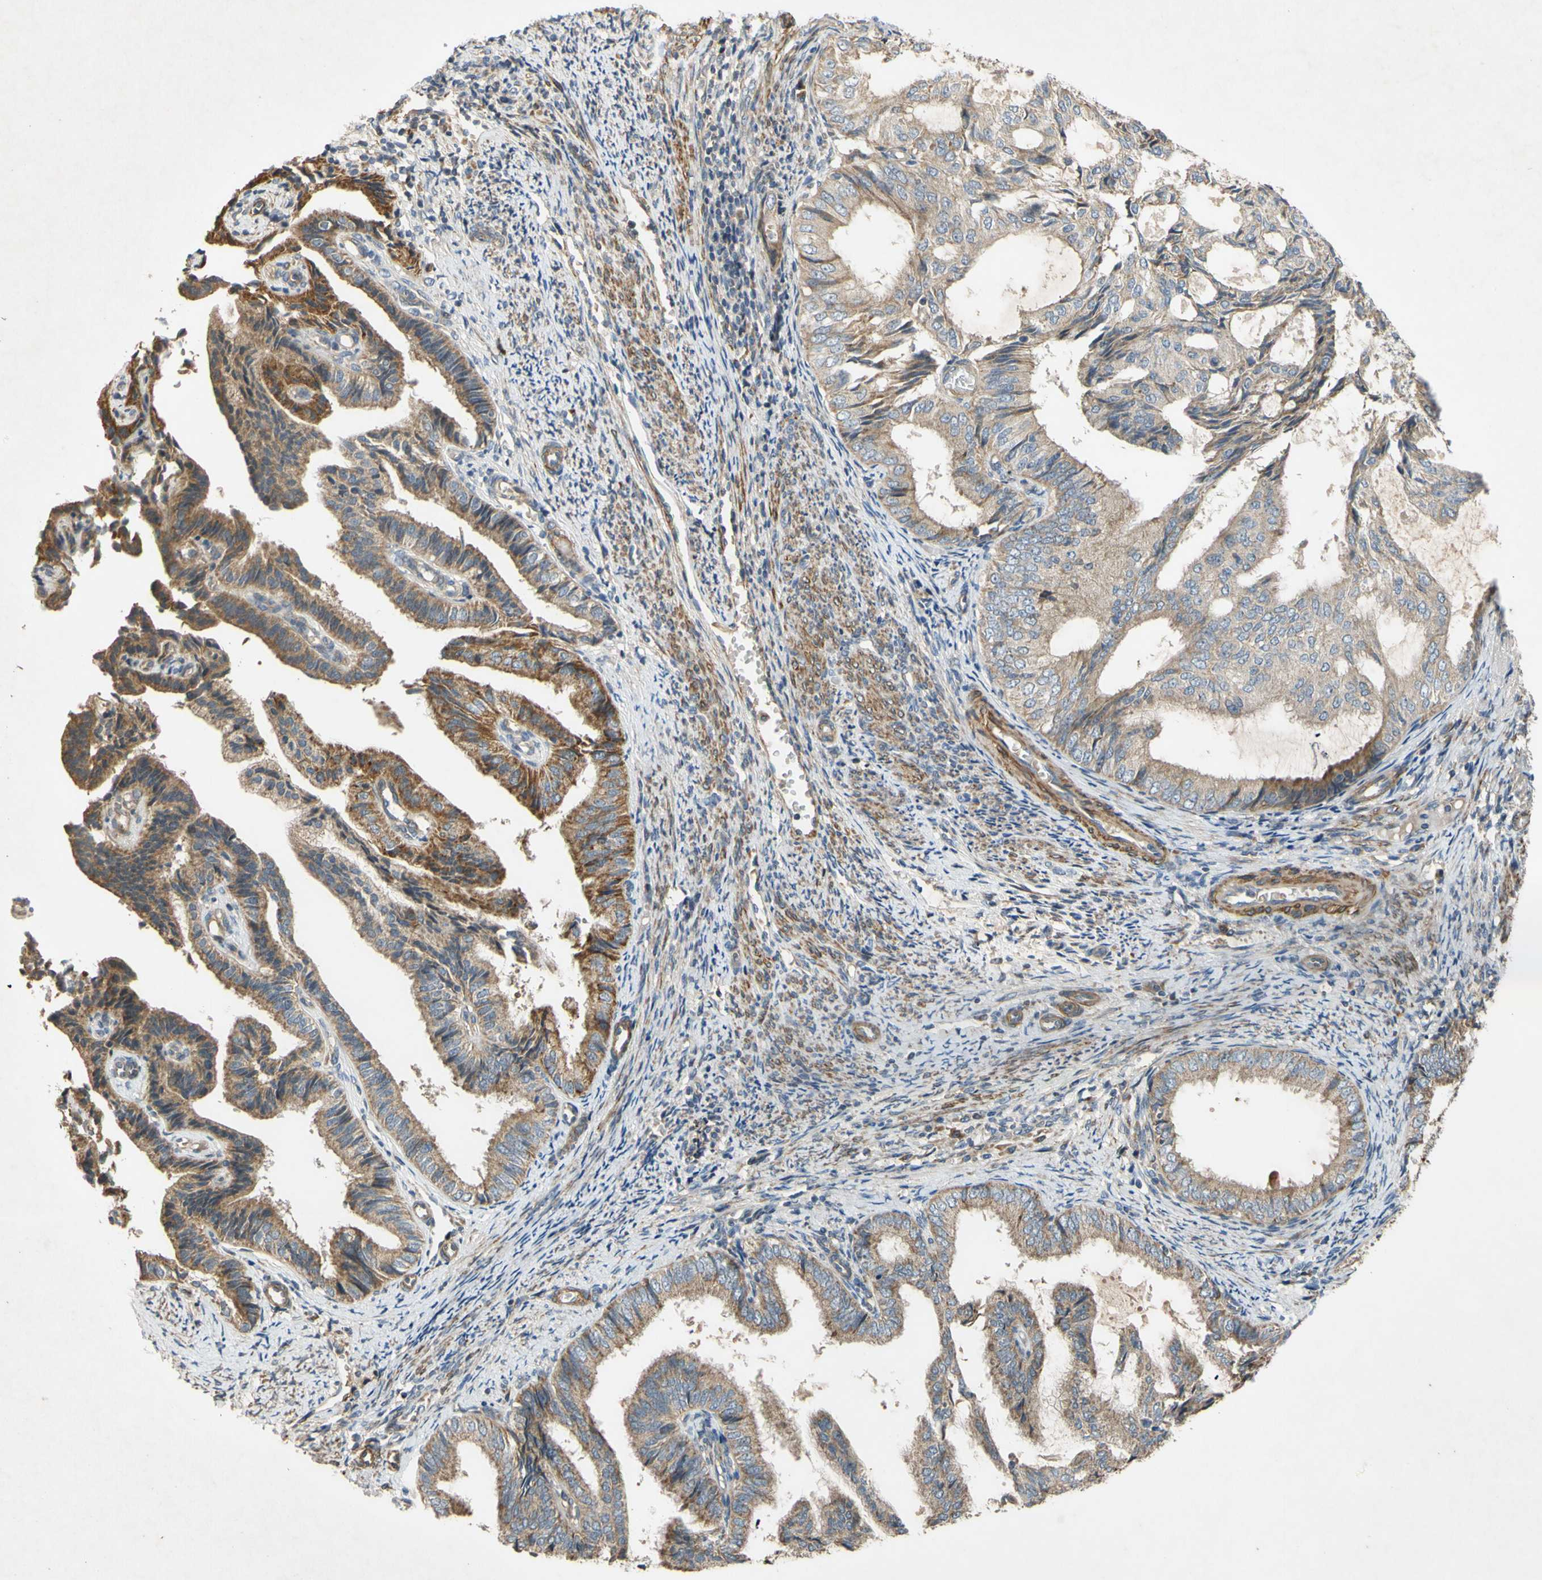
{"staining": {"intensity": "moderate", "quantity": ">75%", "location": "cytoplasmic/membranous"}, "tissue": "endometrial cancer", "cell_type": "Tumor cells", "image_type": "cancer", "snomed": [{"axis": "morphology", "description": "Adenocarcinoma, NOS"}, {"axis": "topography", "description": "Endometrium"}], "caption": "Protein positivity by immunohistochemistry (IHC) displays moderate cytoplasmic/membranous staining in approximately >75% of tumor cells in adenocarcinoma (endometrial). (DAB (3,3'-diaminobenzidine) = brown stain, brightfield microscopy at high magnification).", "gene": "PARD6A", "patient": {"sex": "female", "age": 58}}